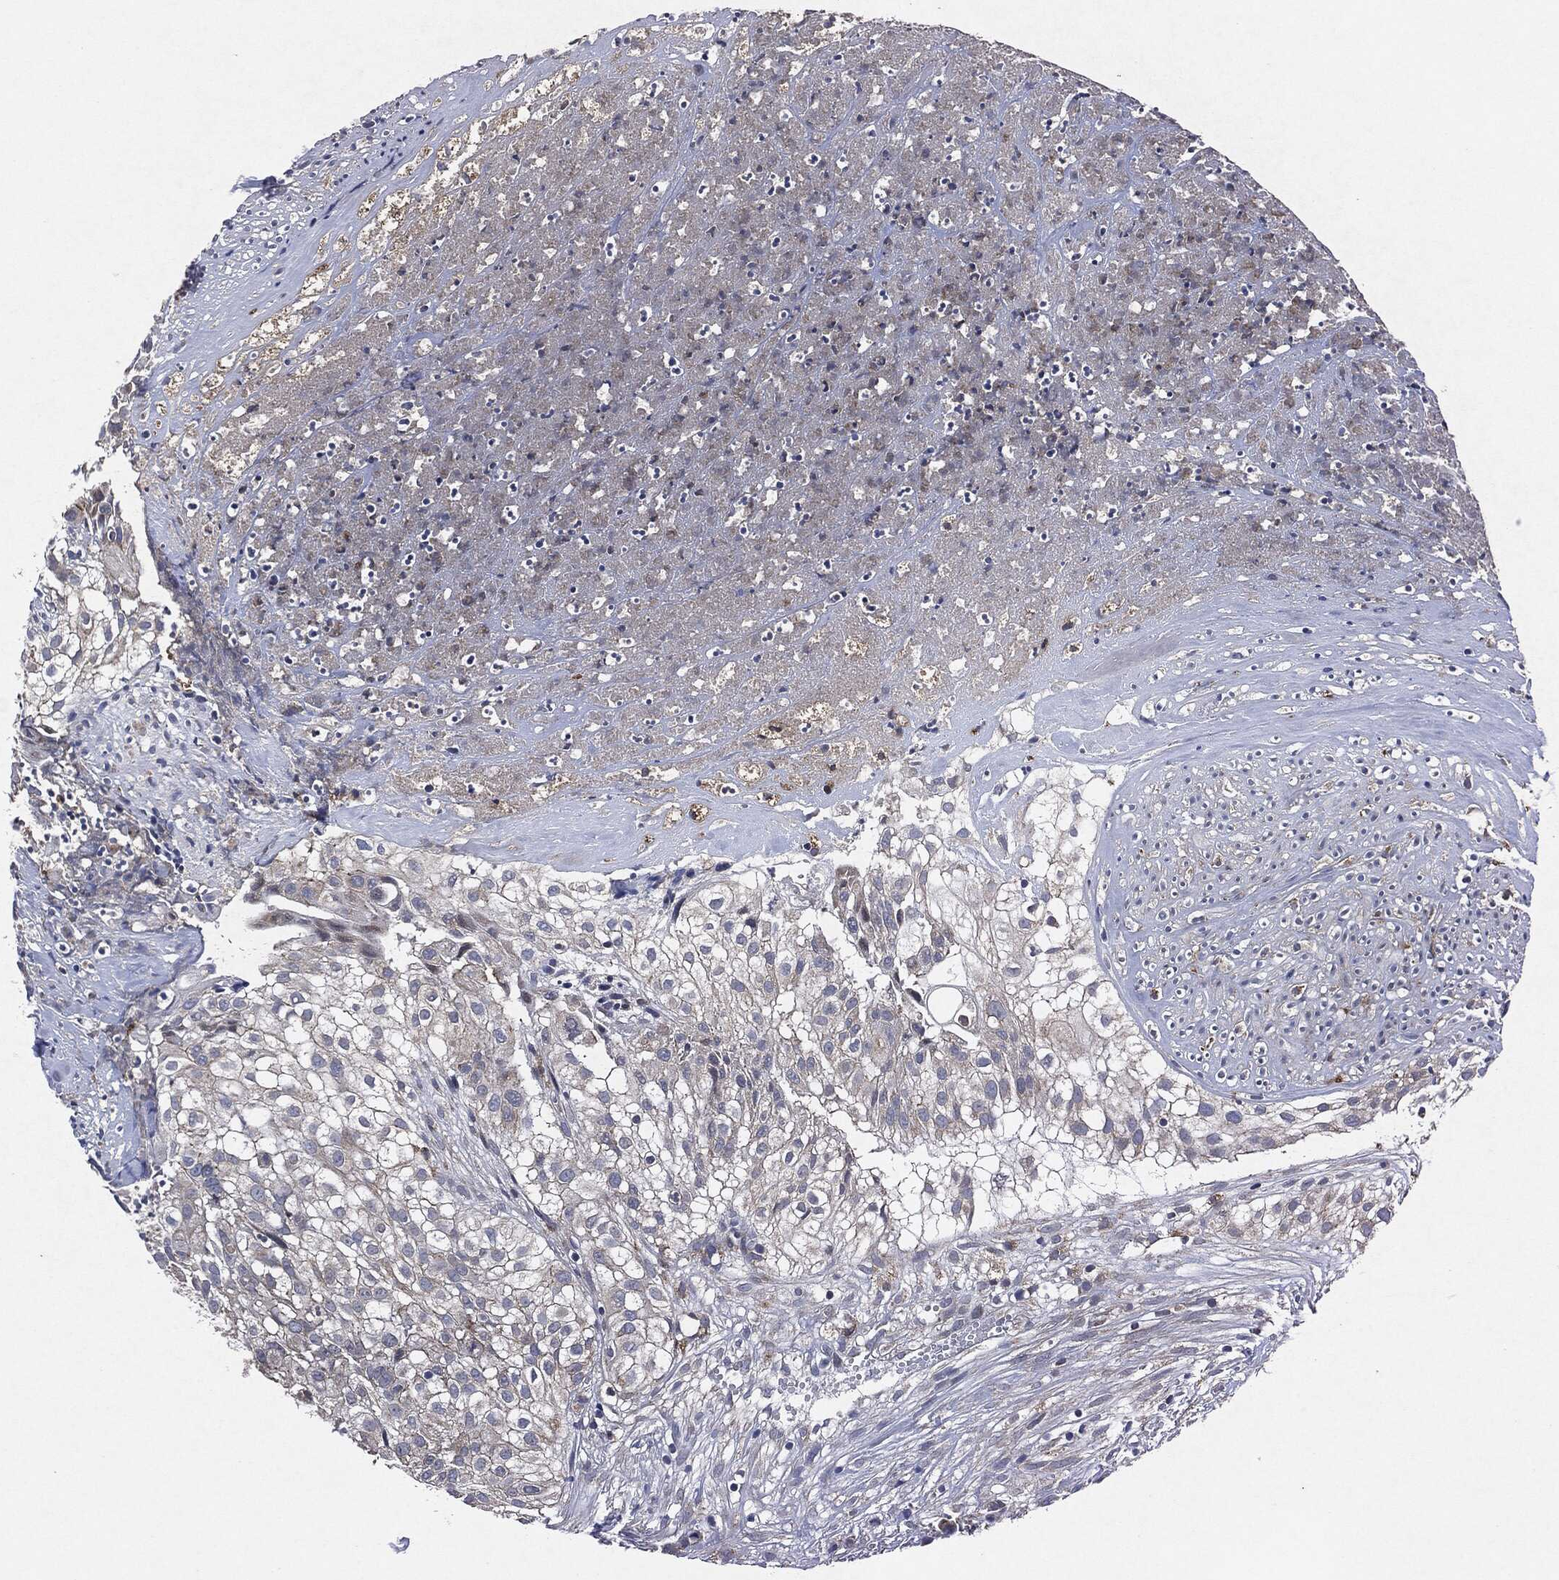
{"staining": {"intensity": "moderate", "quantity": "<25%", "location": "cytoplasmic/membranous"}, "tissue": "urothelial cancer", "cell_type": "Tumor cells", "image_type": "cancer", "snomed": [{"axis": "morphology", "description": "Urothelial carcinoma, High grade"}, {"axis": "topography", "description": "Urinary bladder"}], "caption": "Immunohistochemistry (DAB) staining of urothelial cancer exhibits moderate cytoplasmic/membranous protein positivity in about <25% of tumor cells. The staining is performed using DAB brown chromogen to label protein expression. The nuclei are counter-stained blue using hematoxylin.", "gene": "SLC31A2", "patient": {"sex": "female", "age": 79}}